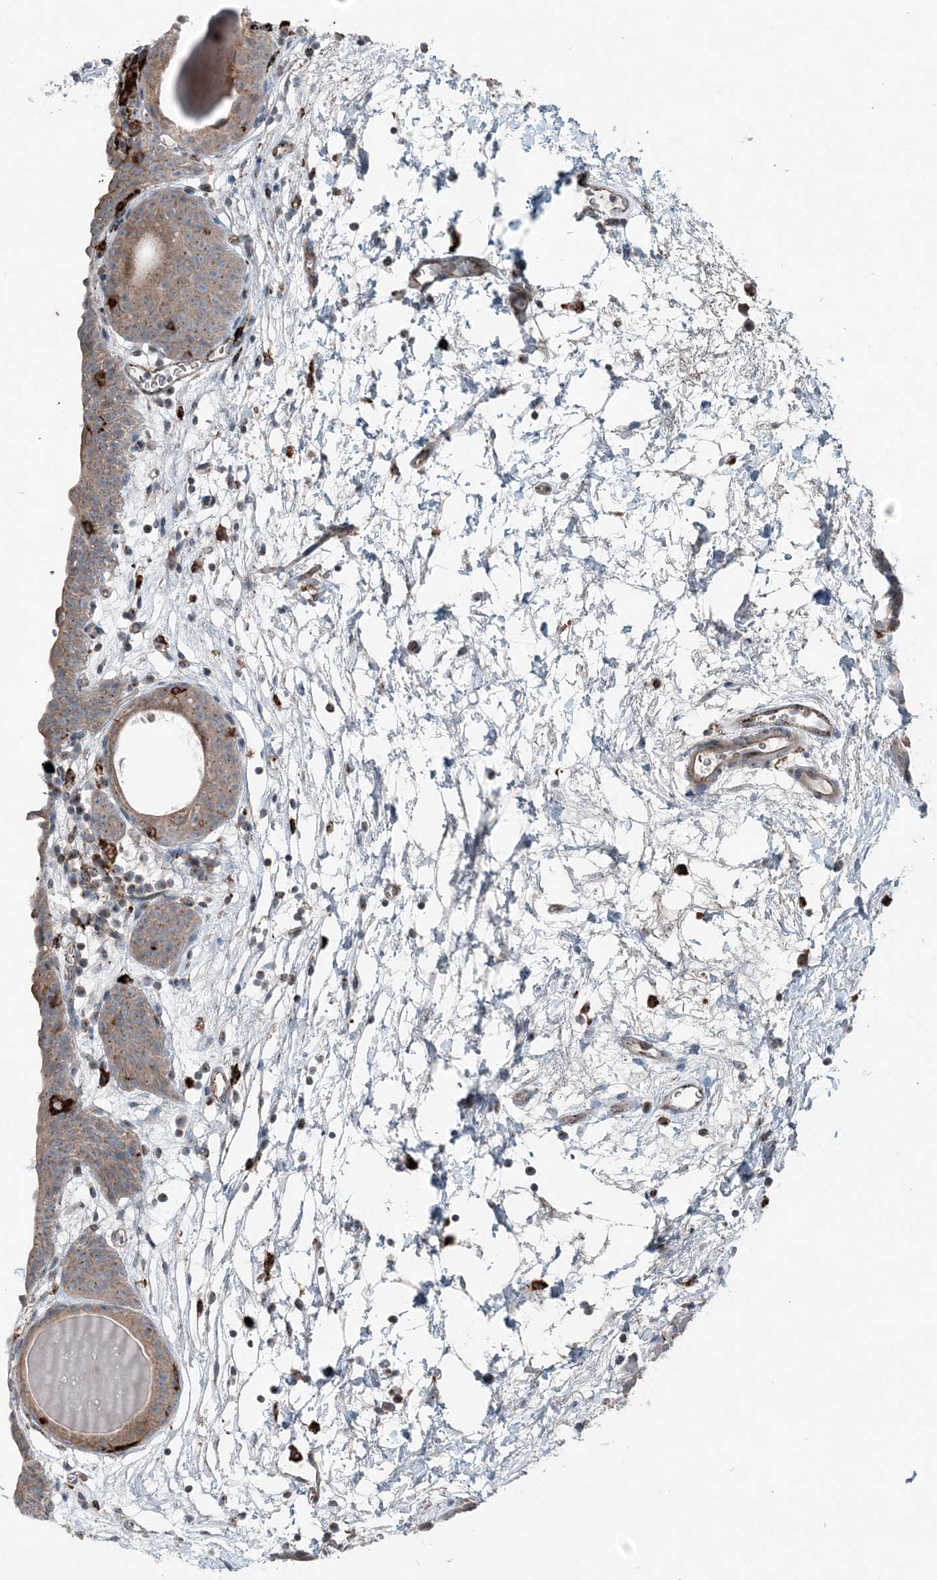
{"staining": {"intensity": "weak", "quantity": "25%-75%", "location": "cytoplasmic/membranous"}, "tissue": "urinary bladder", "cell_type": "Urothelial cells", "image_type": "normal", "snomed": [{"axis": "morphology", "description": "Normal tissue, NOS"}, {"axis": "topography", "description": "Urinary bladder"}], "caption": "Immunohistochemistry photomicrograph of unremarkable urinary bladder stained for a protein (brown), which exhibits low levels of weak cytoplasmic/membranous staining in about 25%-75% of urothelial cells.", "gene": "KY", "patient": {"sex": "male", "age": 83}}